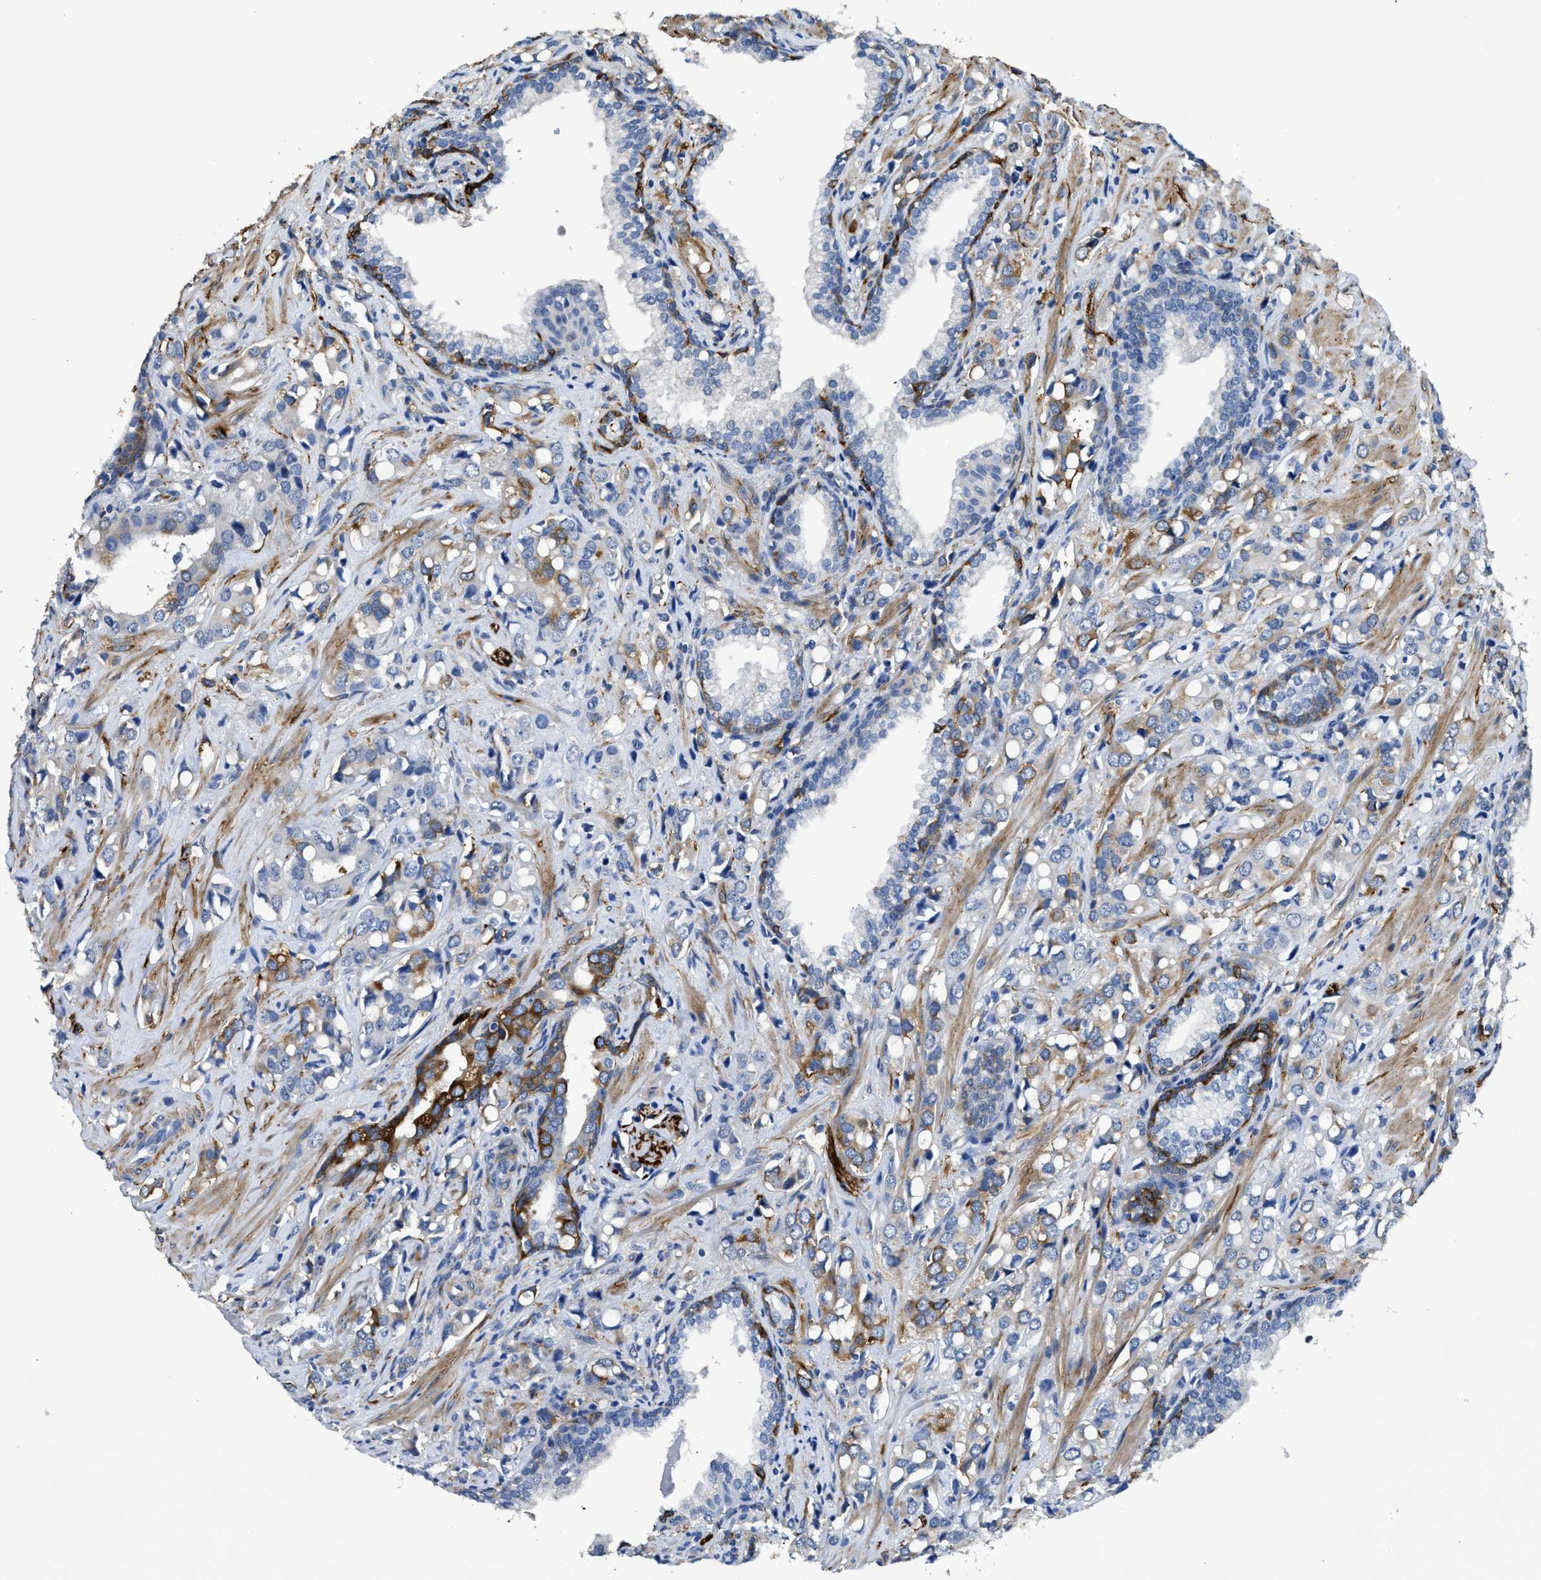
{"staining": {"intensity": "strong", "quantity": "<25%", "location": "cytoplasmic/membranous"}, "tissue": "prostate cancer", "cell_type": "Tumor cells", "image_type": "cancer", "snomed": [{"axis": "morphology", "description": "Adenocarcinoma, High grade"}, {"axis": "topography", "description": "Prostate"}], "caption": "This image displays immunohistochemistry staining of prostate high-grade adenocarcinoma, with medium strong cytoplasmic/membranous staining in about <25% of tumor cells.", "gene": "ZSWIM5", "patient": {"sex": "male", "age": 52}}